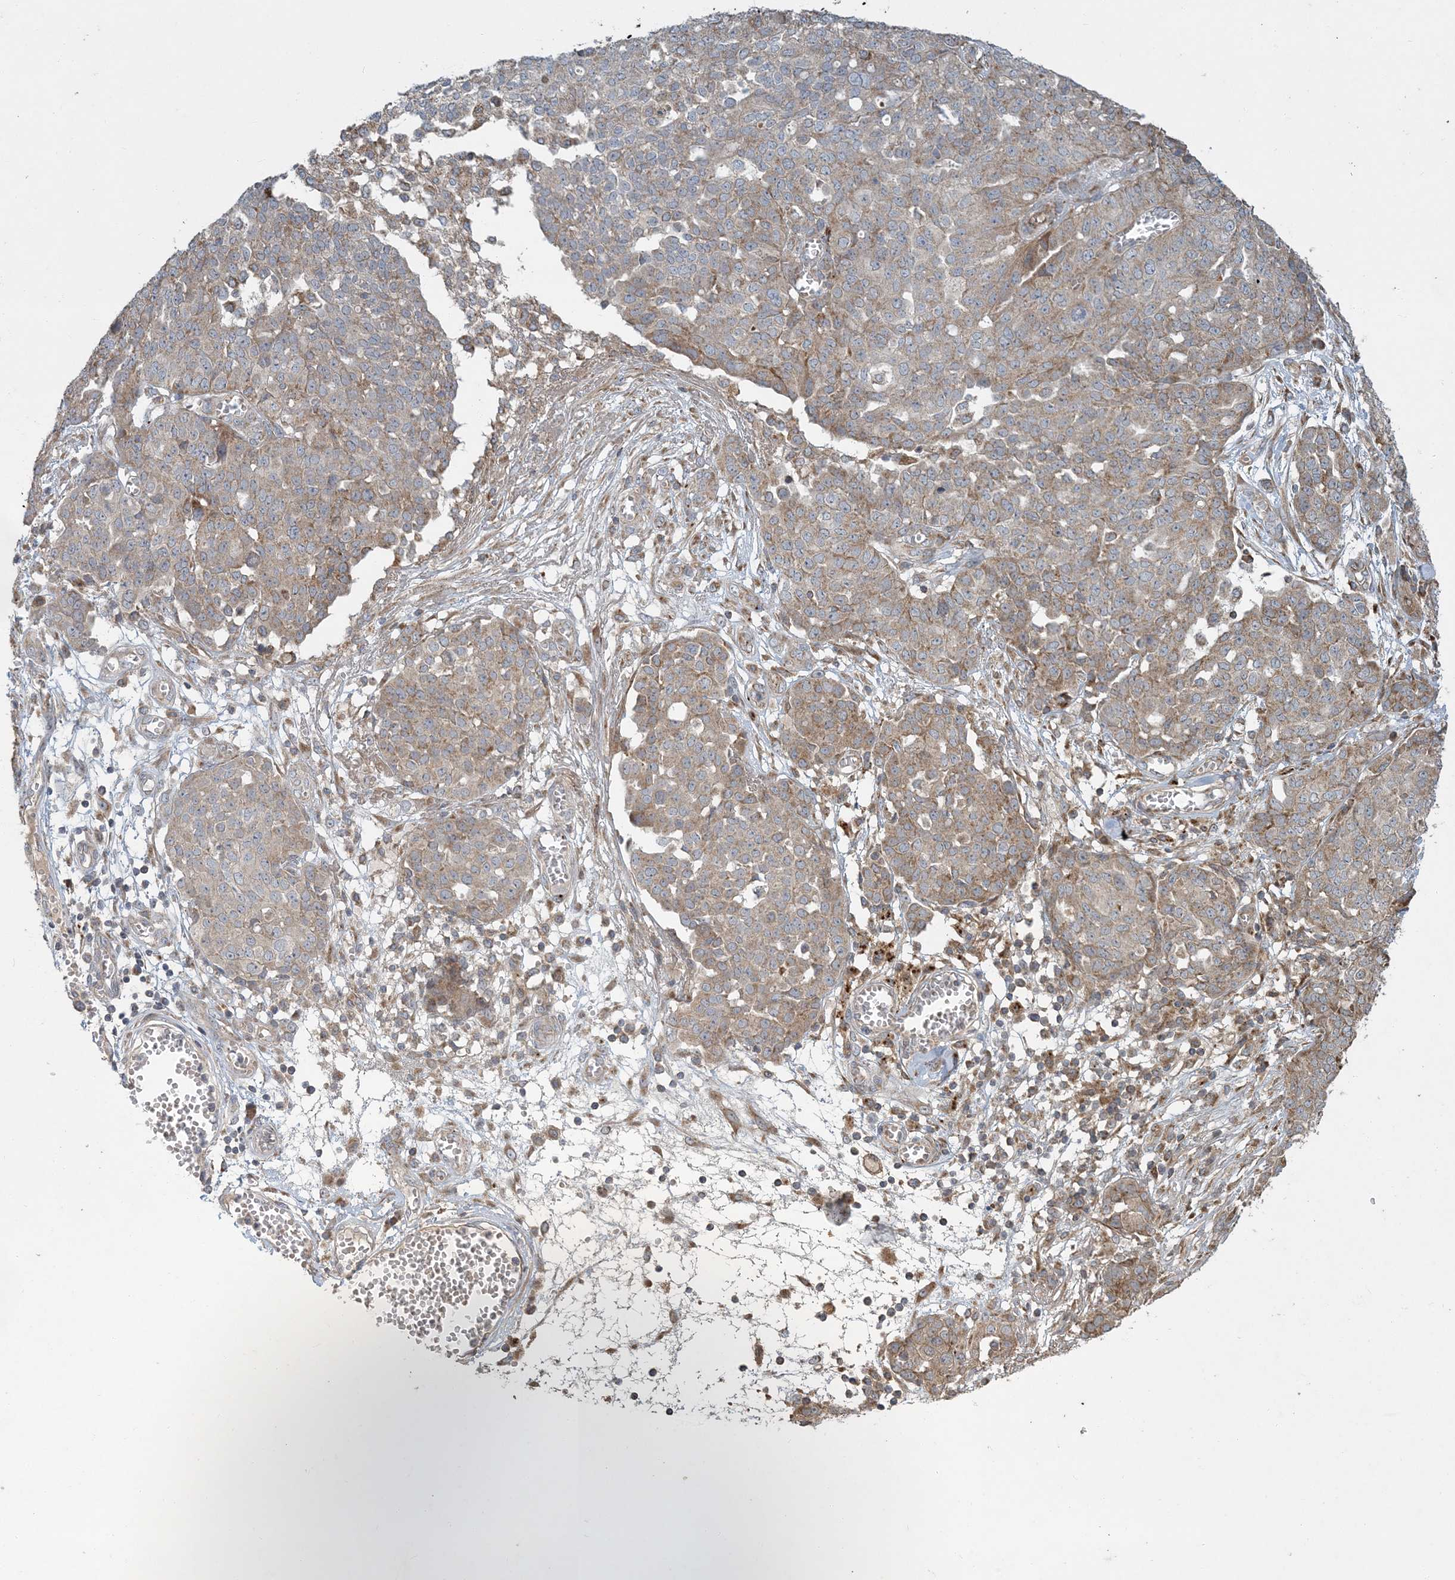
{"staining": {"intensity": "moderate", "quantity": ">75%", "location": "cytoplasmic/membranous"}, "tissue": "ovarian cancer", "cell_type": "Tumor cells", "image_type": "cancer", "snomed": [{"axis": "morphology", "description": "Cystadenocarcinoma, serous, NOS"}, {"axis": "topography", "description": "Soft tissue"}, {"axis": "topography", "description": "Ovary"}], "caption": "Ovarian cancer (serous cystadenocarcinoma) tissue demonstrates moderate cytoplasmic/membranous staining in about >75% of tumor cells, visualized by immunohistochemistry. Immunohistochemistry stains the protein of interest in brown and the nuclei are stained blue.", "gene": "LTN1", "patient": {"sex": "female", "age": 57}}